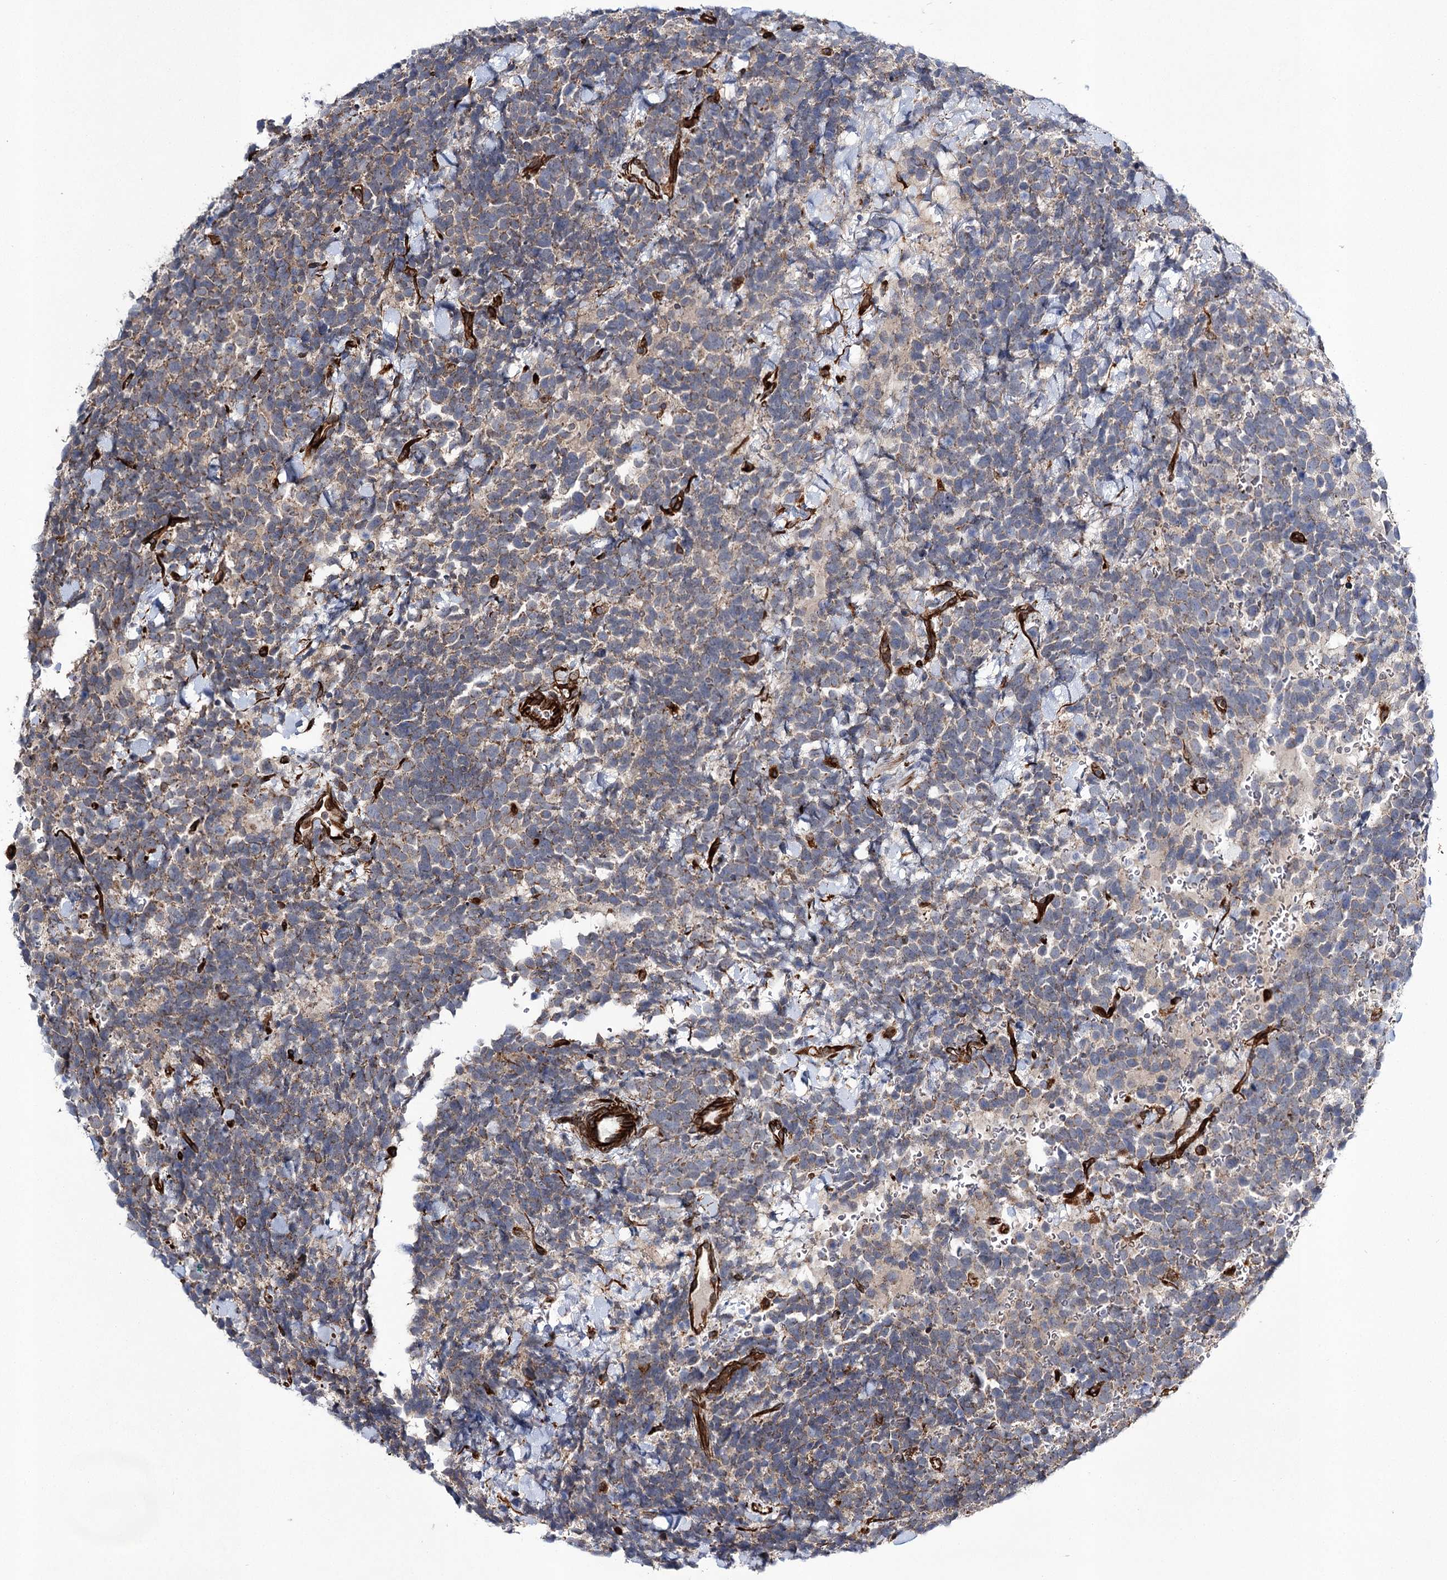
{"staining": {"intensity": "weak", "quantity": "<25%", "location": "cytoplasmic/membranous"}, "tissue": "urothelial cancer", "cell_type": "Tumor cells", "image_type": "cancer", "snomed": [{"axis": "morphology", "description": "Urothelial carcinoma, High grade"}, {"axis": "topography", "description": "Urinary bladder"}], "caption": "A micrograph of urothelial cancer stained for a protein demonstrates no brown staining in tumor cells.", "gene": "DPEP2", "patient": {"sex": "female", "age": 82}}